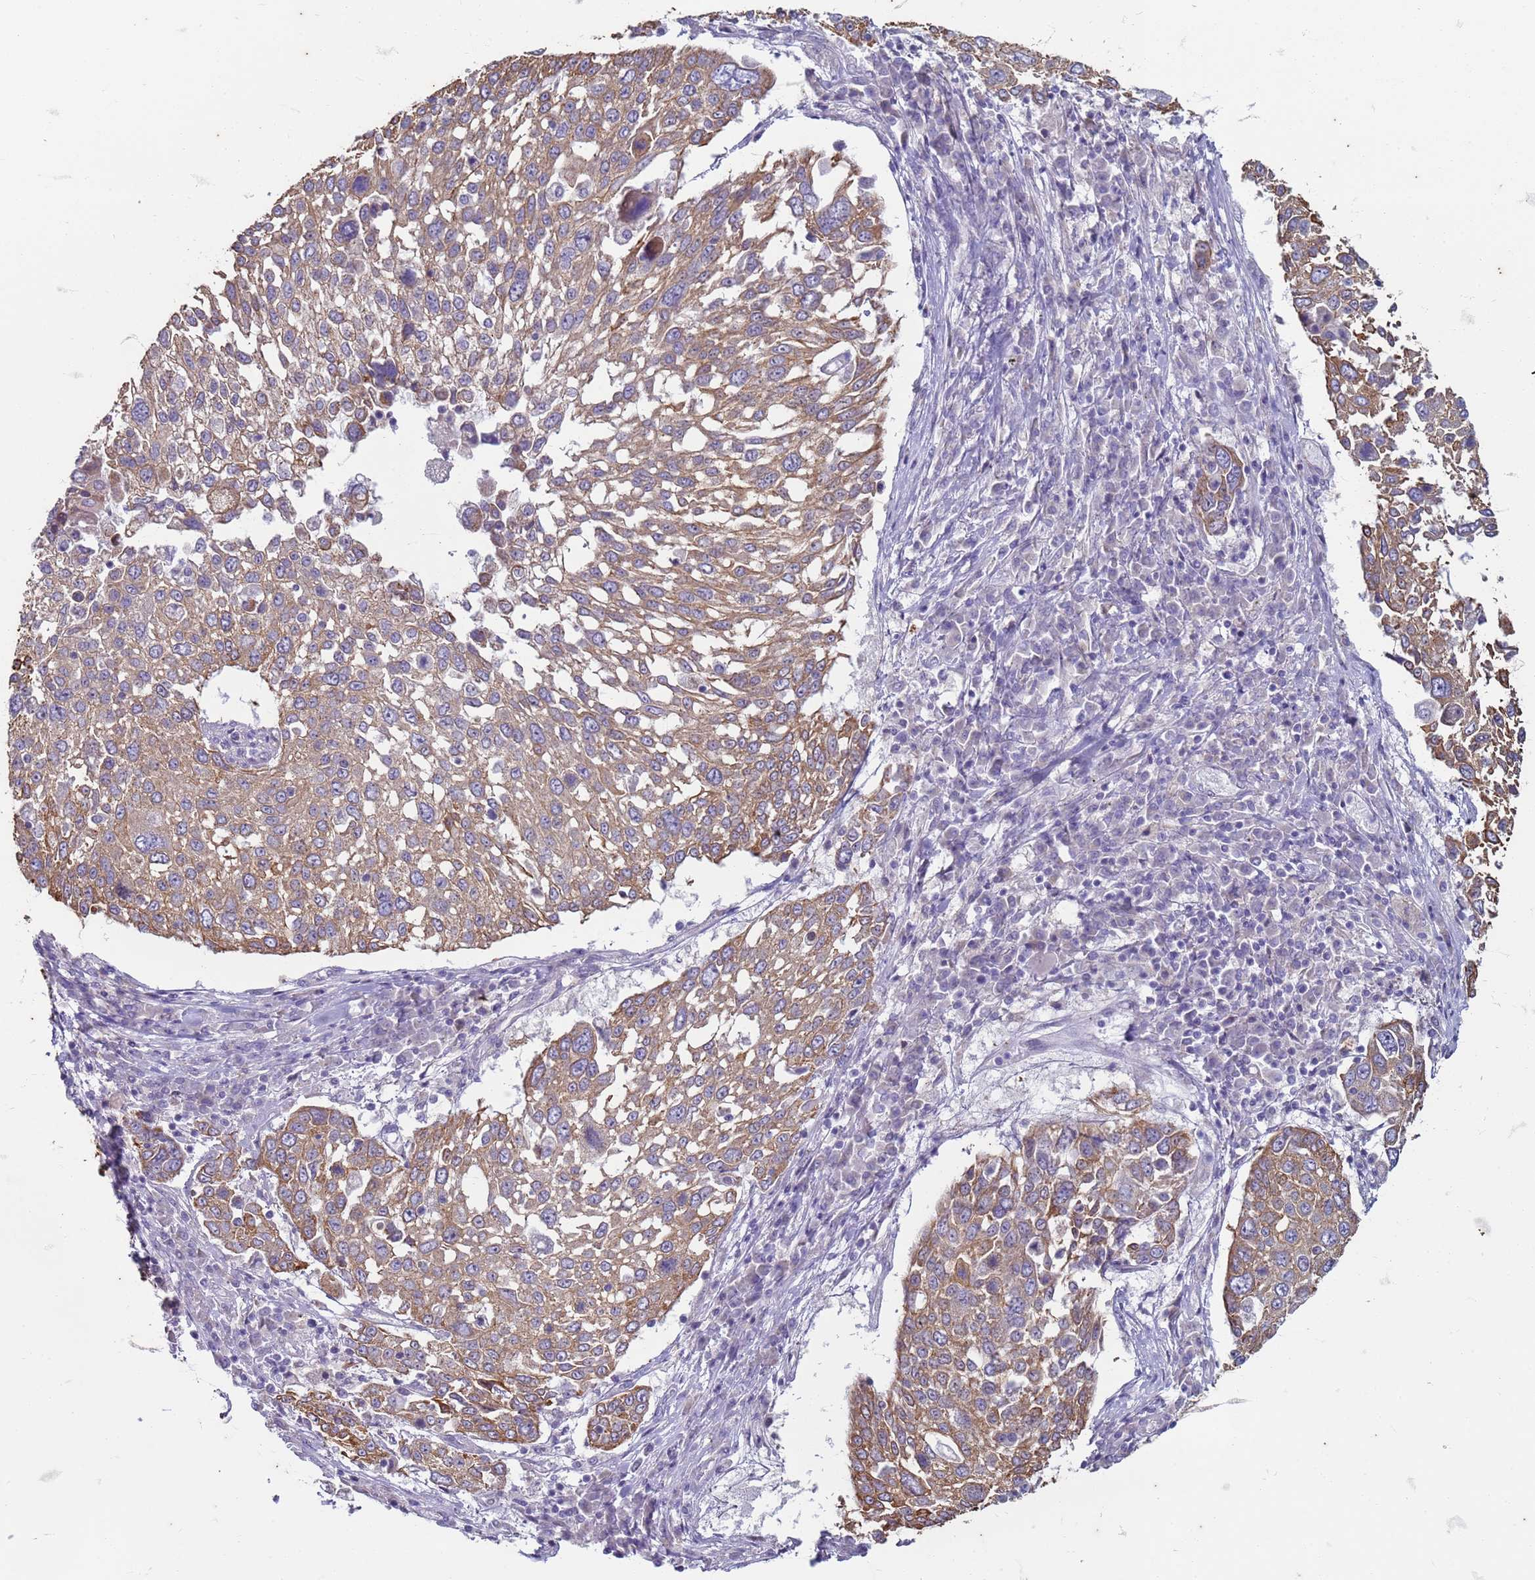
{"staining": {"intensity": "moderate", "quantity": ">75%", "location": "cytoplasmic/membranous"}, "tissue": "lung cancer", "cell_type": "Tumor cells", "image_type": "cancer", "snomed": [{"axis": "morphology", "description": "Squamous cell carcinoma, NOS"}, {"axis": "topography", "description": "Lung"}], "caption": "The micrograph exhibits immunohistochemical staining of lung cancer. There is moderate cytoplasmic/membranous staining is appreciated in about >75% of tumor cells.", "gene": "SUCO", "patient": {"sex": "male", "age": 65}}